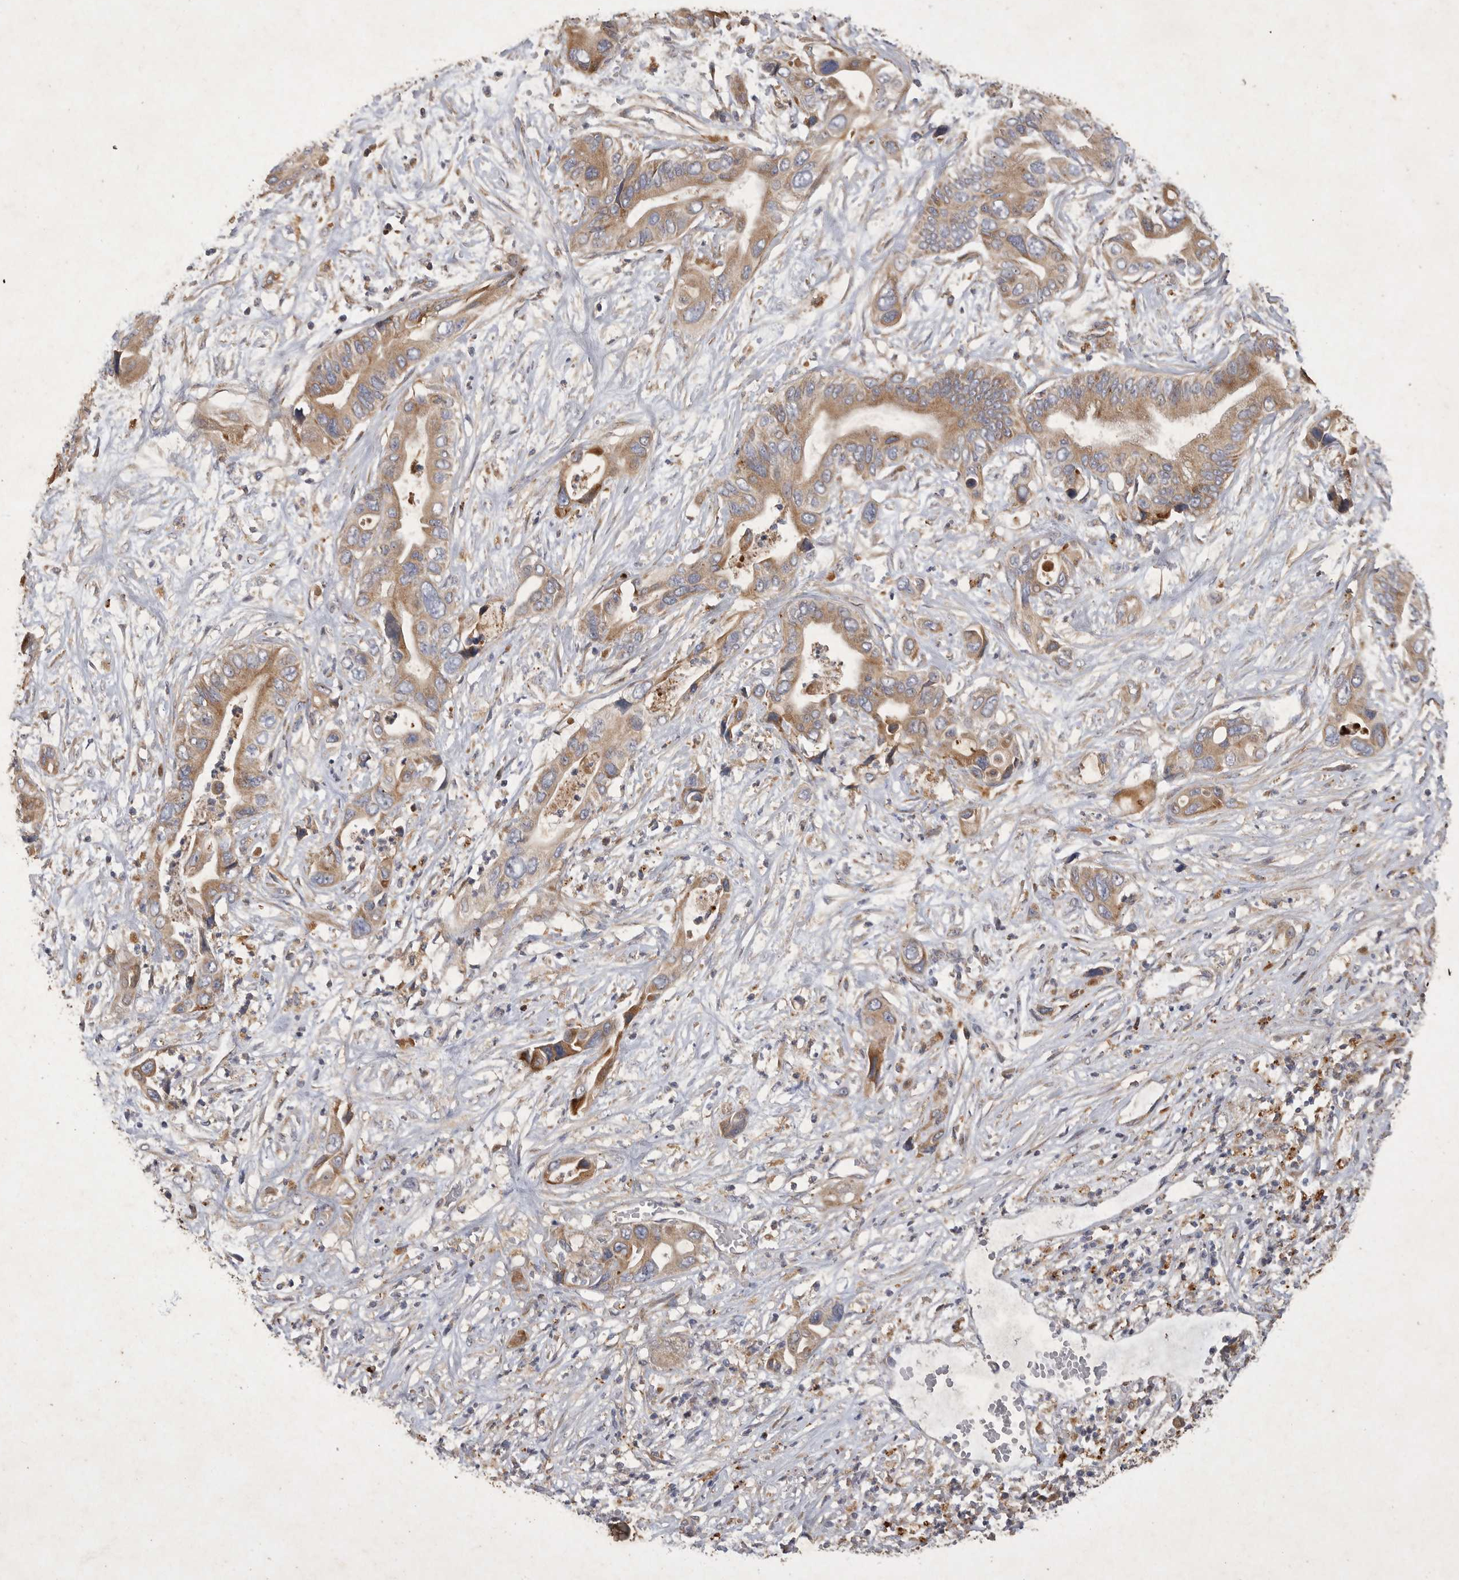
{"staining": {"intensity": "moderate", "quantity": ">75%", "location": "cytoplasmic/membranous"}, "tissue": "pancreatic cancer", "cell_type": "Tumor cells", "image_type": "cancer", "snomed": [{"axis": "morphology", "description": "Adenocarcinoma, NOS"}, {"axis": "topography", "description": "Pancreas"}], "caption": "Immunohistochemistry photomicrograph of neoplastic tissue: human pancreatic cancer stained using immunohistochemistry (IHC) displays medium levels of moderate protein expression localized specifically in the cytoplasmic/membranous of tumor cells, appearing as a cytoplasmic/membranous brown color.", "gene": "MRPL41", "patient": {"sex": "male", "age": 66}}